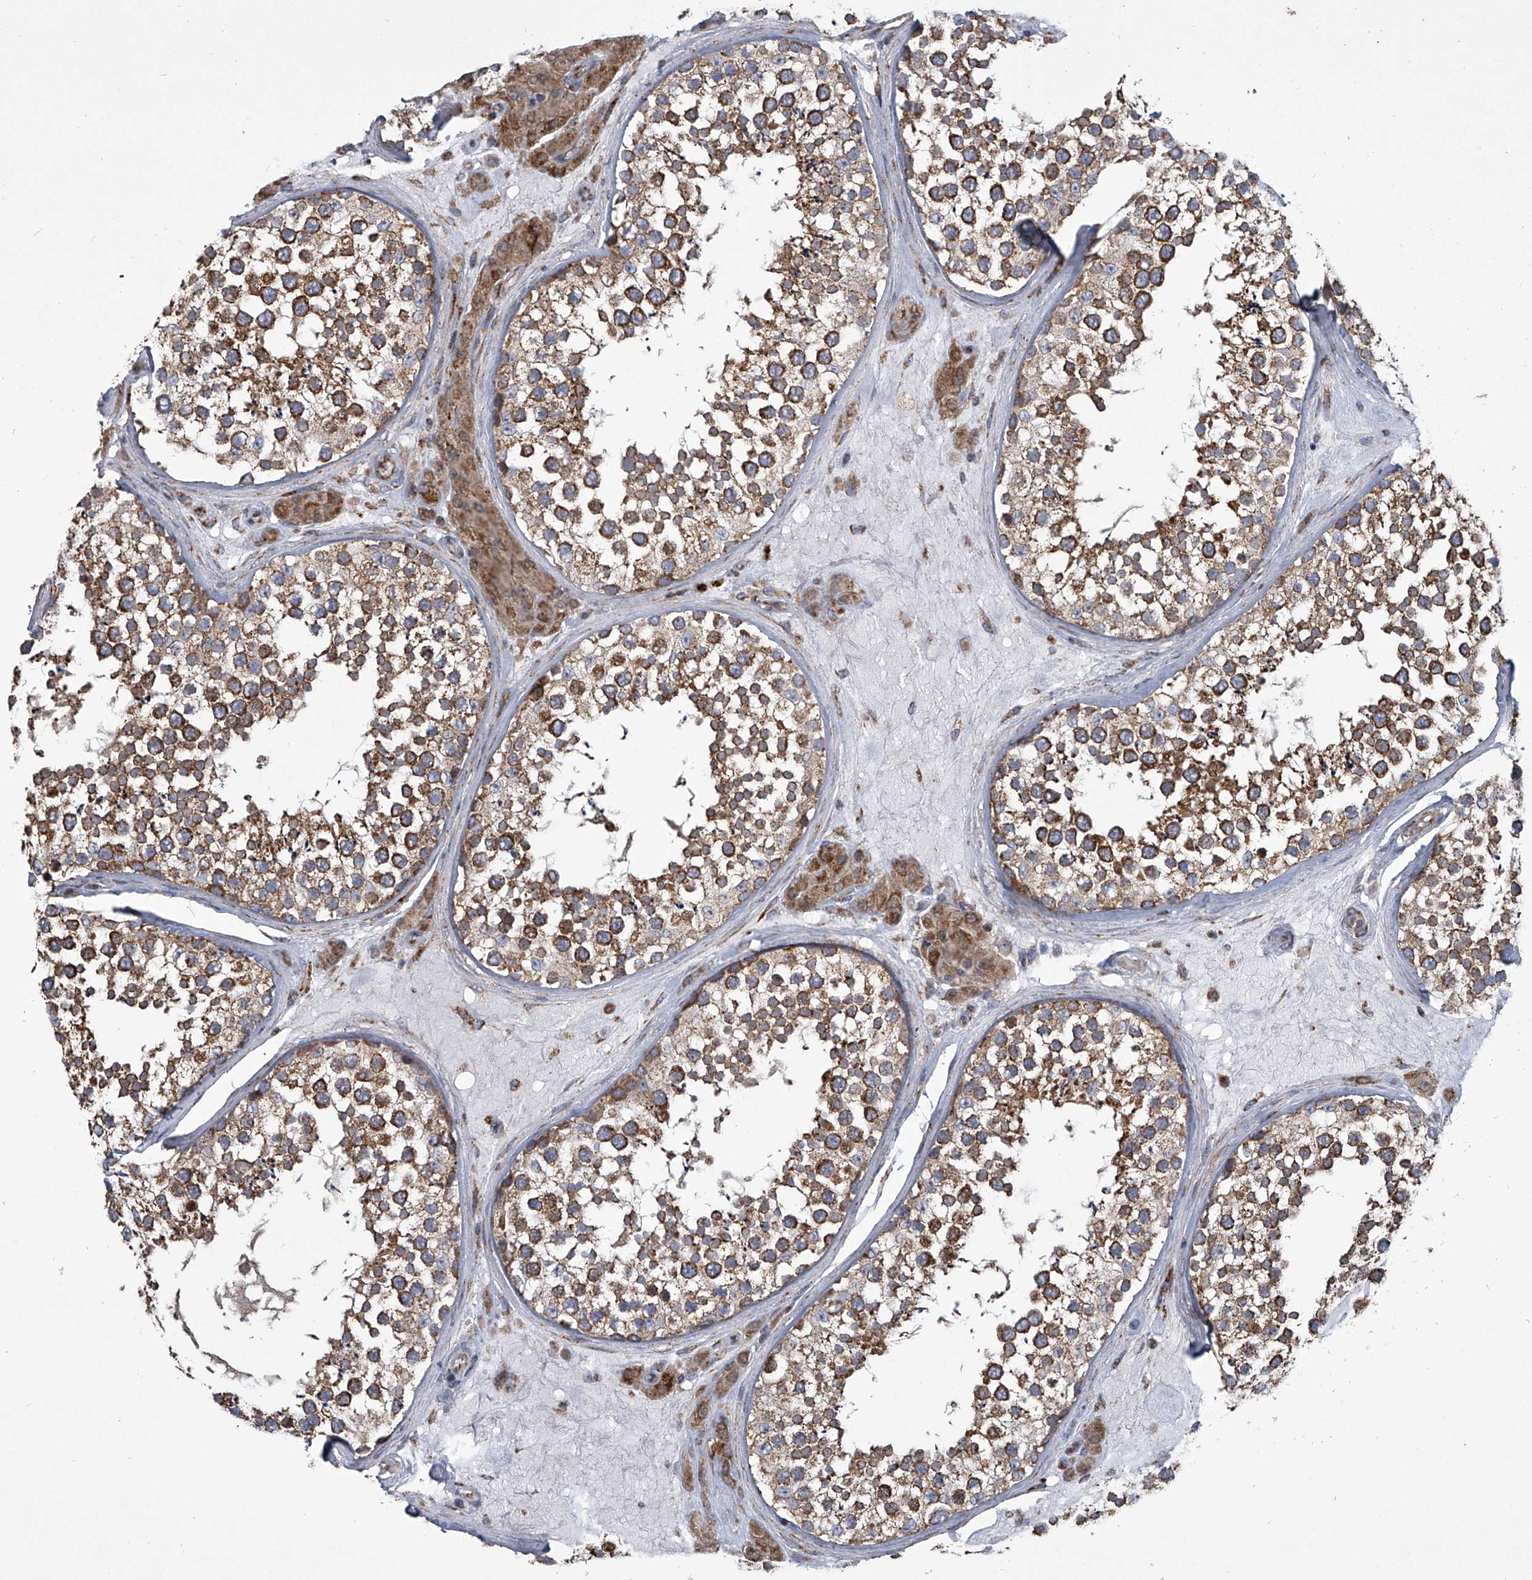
{"staining": {"intensity": "strong", "quantity": ">75%", "location": "cytoplasmic/membranous"}, "tissue": "testis", "cell_type": "Cells in seminiferous ducts", "image_type": "normal", "snomed": [{"axis": "morphology", "description": "Normal tissue, NOS"}, {"axis": "topography", "description": "Testis"}], "caption": "A brown stain shows strong cytoplasmic/membranous staining of a protein in cells in seminiferous ducts of benign human testis.", "gene": "ZC3H15", "patient": {"sex": "male", "age": 46}}